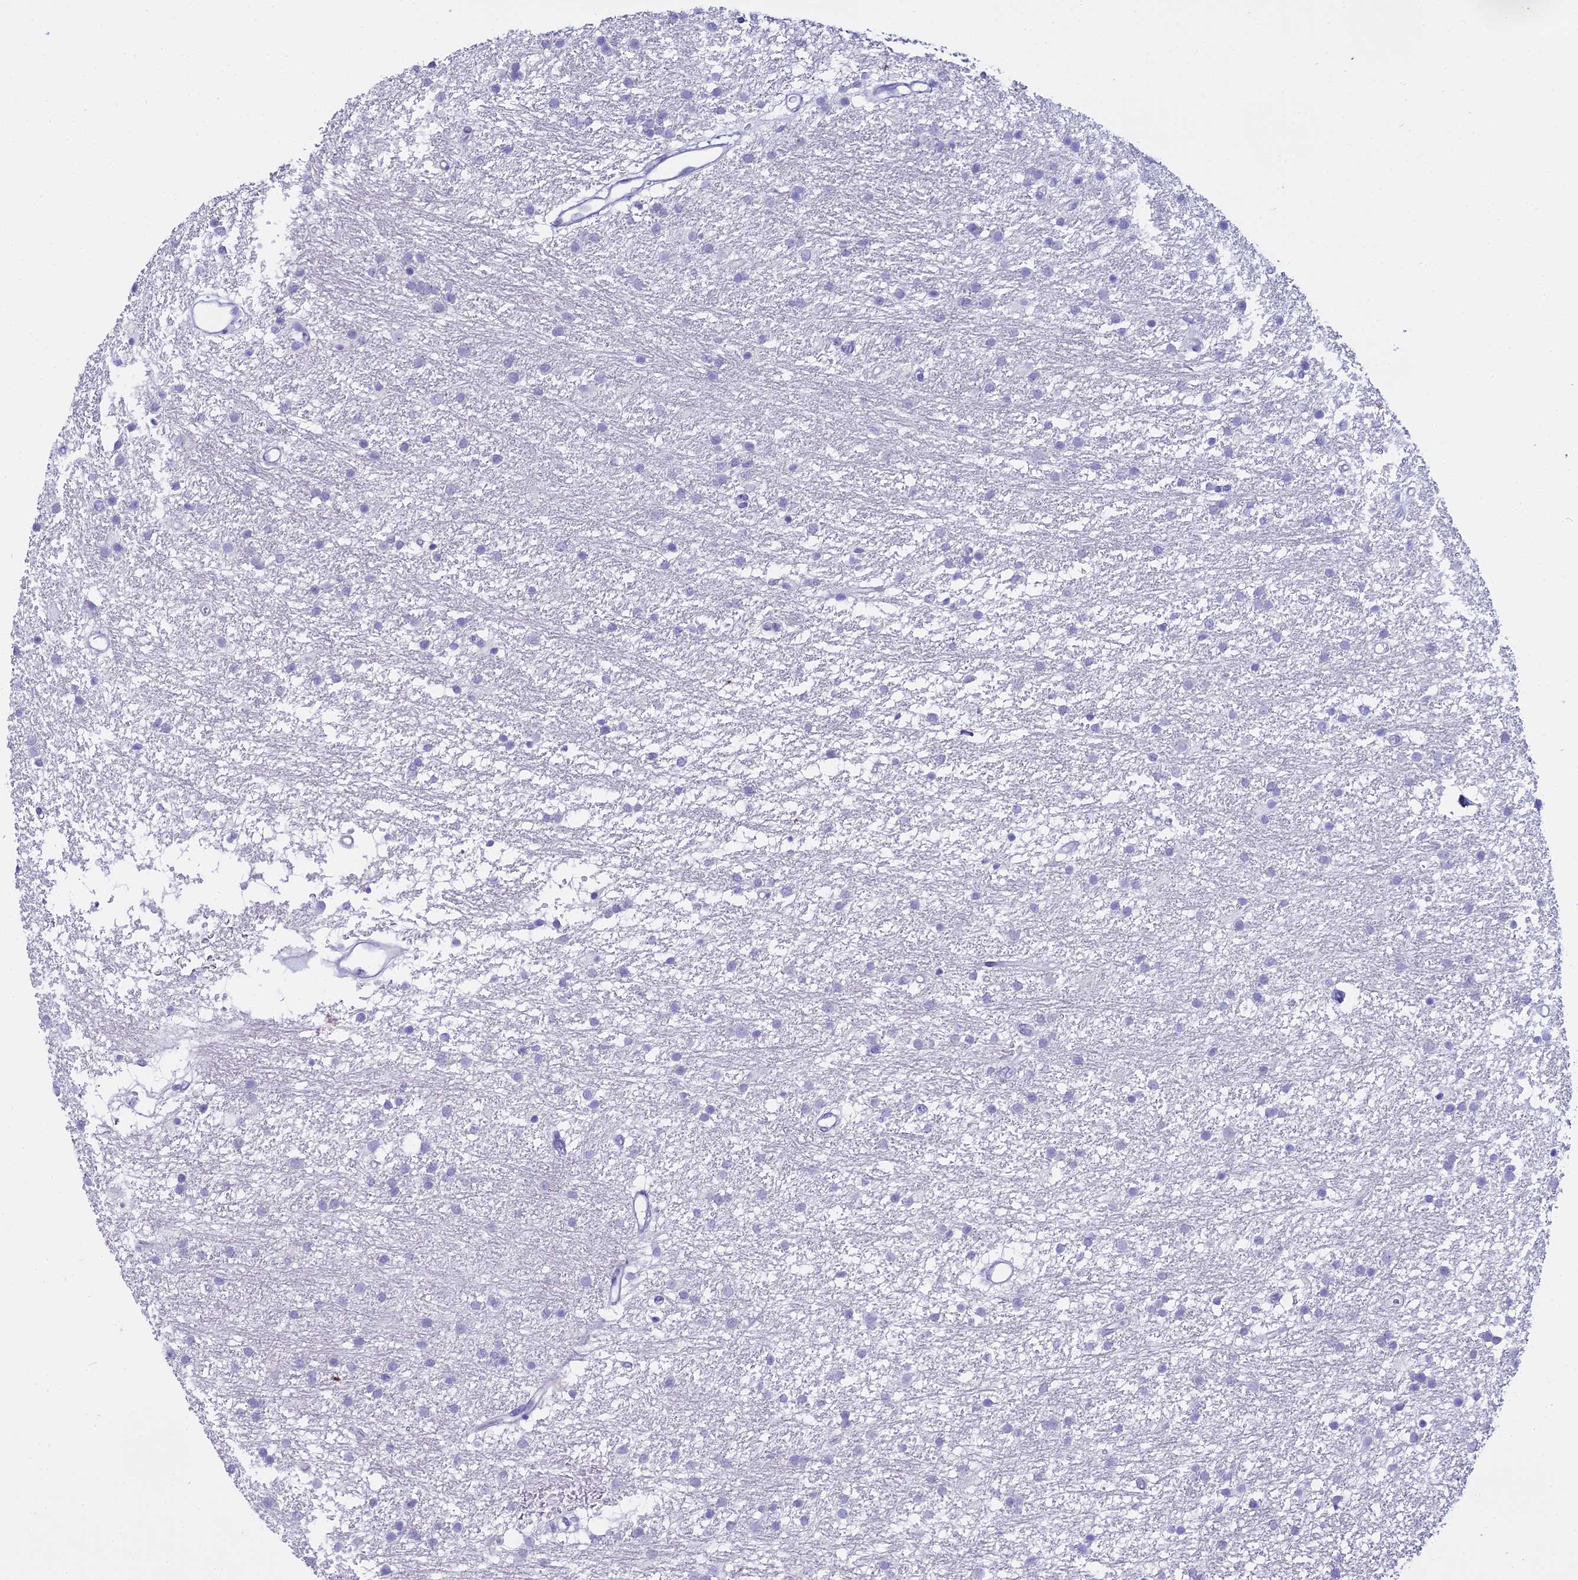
{"staining": {"intensity": "negative", "quantity": "none", "location": "none"}, "tissue": "glioma", "cell_type": "Tumor cells", "image_type": "cancer", "snomed": [{"axis": "morphology", "description": "Glioma, malignant, High grade"}, {"axis": "topography", "description": "Brain"}], "caption": "Tumor cells are negative for brown protein staining in high-grade glioma (malignant).", "gene": "ALPP", "patient": {"sex": "male", "age": 77}}